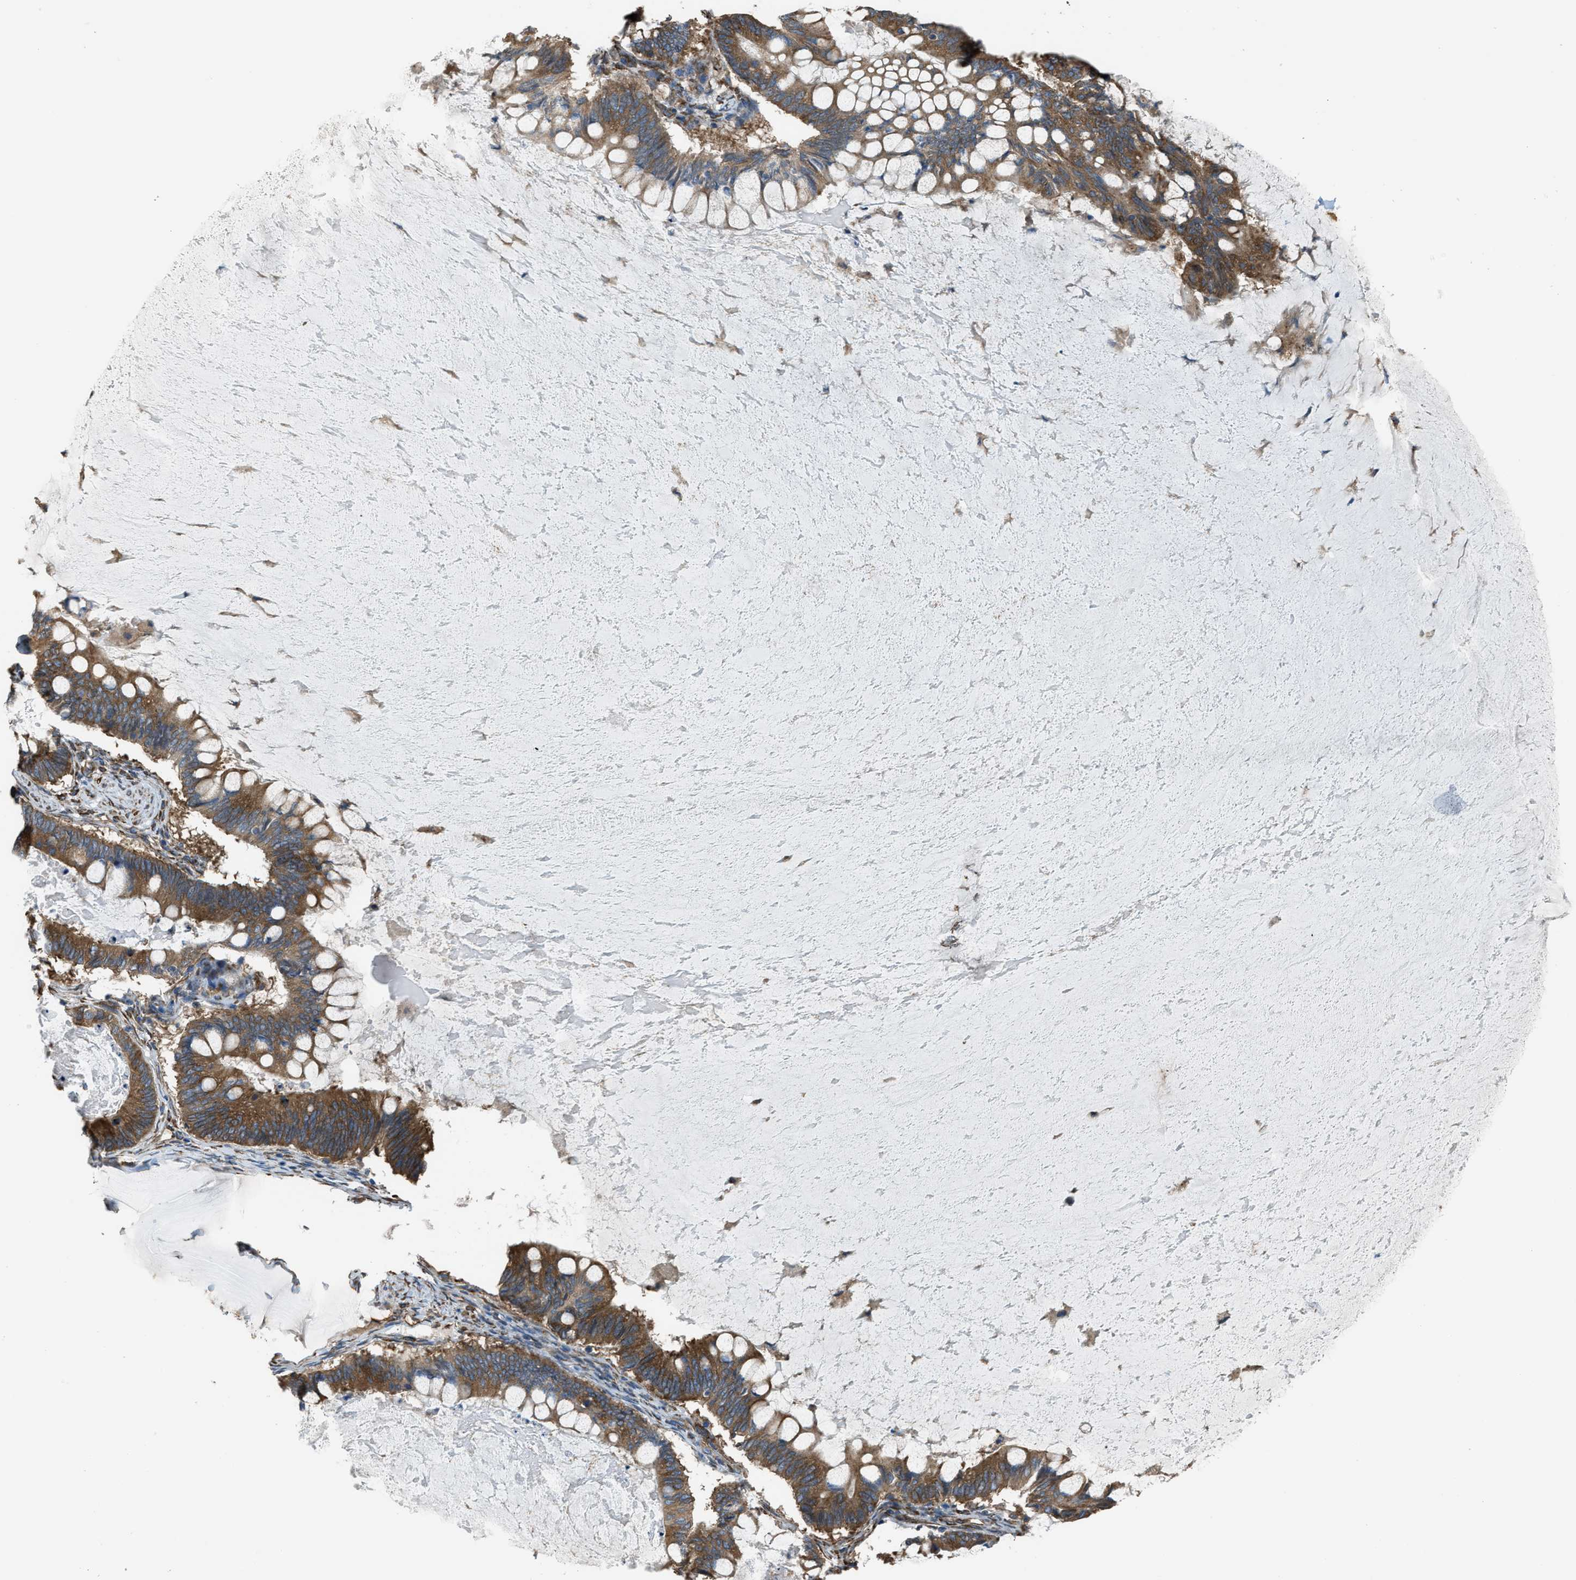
{"staining": {"intensity": "moderate", "quantity": ">75%", "location": "cytoplasmic/membranous"}, "tissue": "ovarian cancer", "cell_type": "Tumor cells", "image_type": "cancer", "snomed": [{"axis": "morphology", "description": "Cystadenocarcinoma, mucinous, NOS"}, {"axis": "topography", "description": "Ovary"}], "caption": "Protein analysis of mucinous cystadenocarcinoma (ovarian) tissue demonstrates moderate cytoplasmic/membranous expression in about >75% of tumor cells. (DAB IHC, brown staining for protein, blue staining for nuclei).", "gene": "TRPC1", "patient": {"sex": "female", "age": 61}}